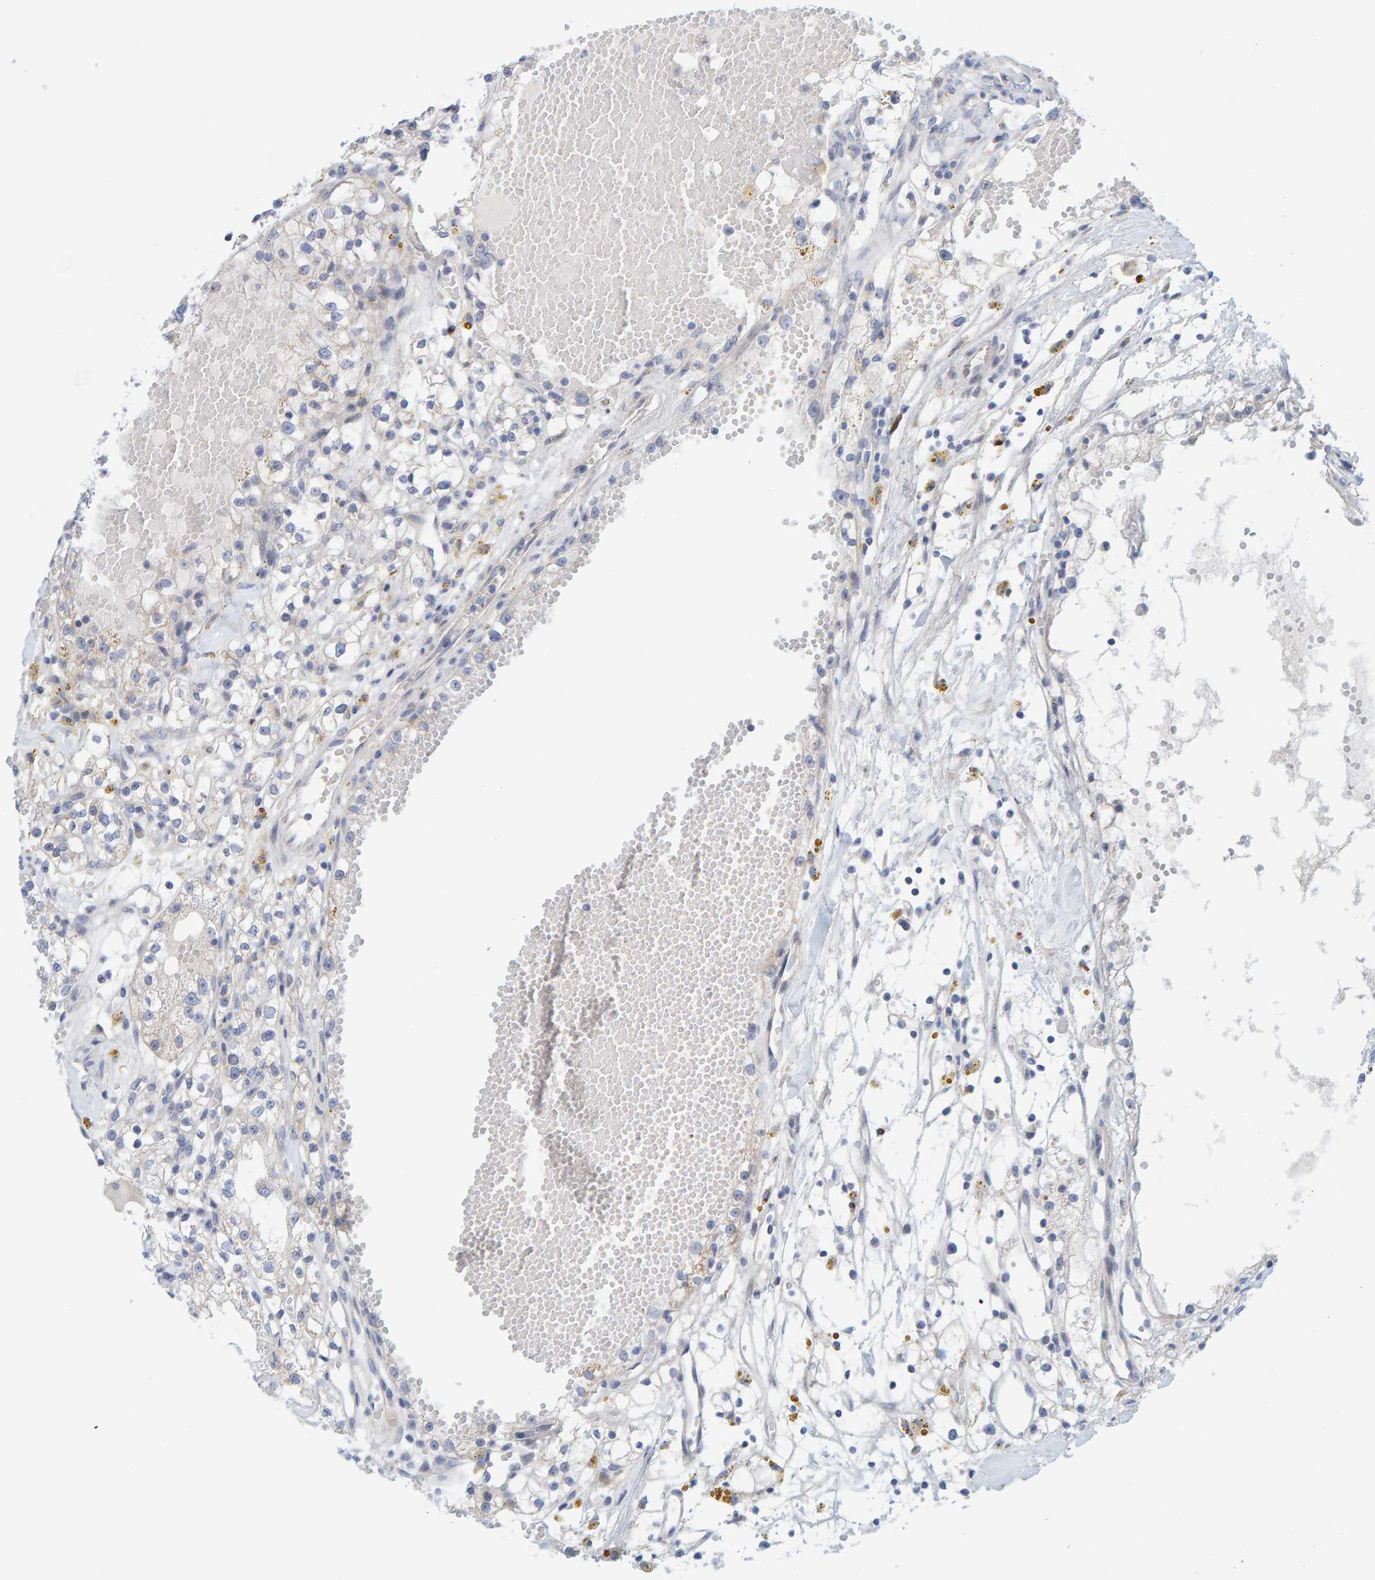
{"staining": {"intensity": "negative", "quantity": "none", "location": "none"}, "tissue": "renal cancer", "cell_type": "Tumor cells", "image_type": "cancer", "snomed": [{"axis": "morphology", "description": "Adenocarcinoma, NOS"}, {"axis": "topography", "description": "Kidney"}], "caption": "Image shows no protein expression in tumor cells of renal cancer tissue. The staining is performed using DAB brown chromogen with nuclei counter-stained in using hematoxylin.", "gene": "ZC3H3", "patient": {"sex": "male", "age": 56}}